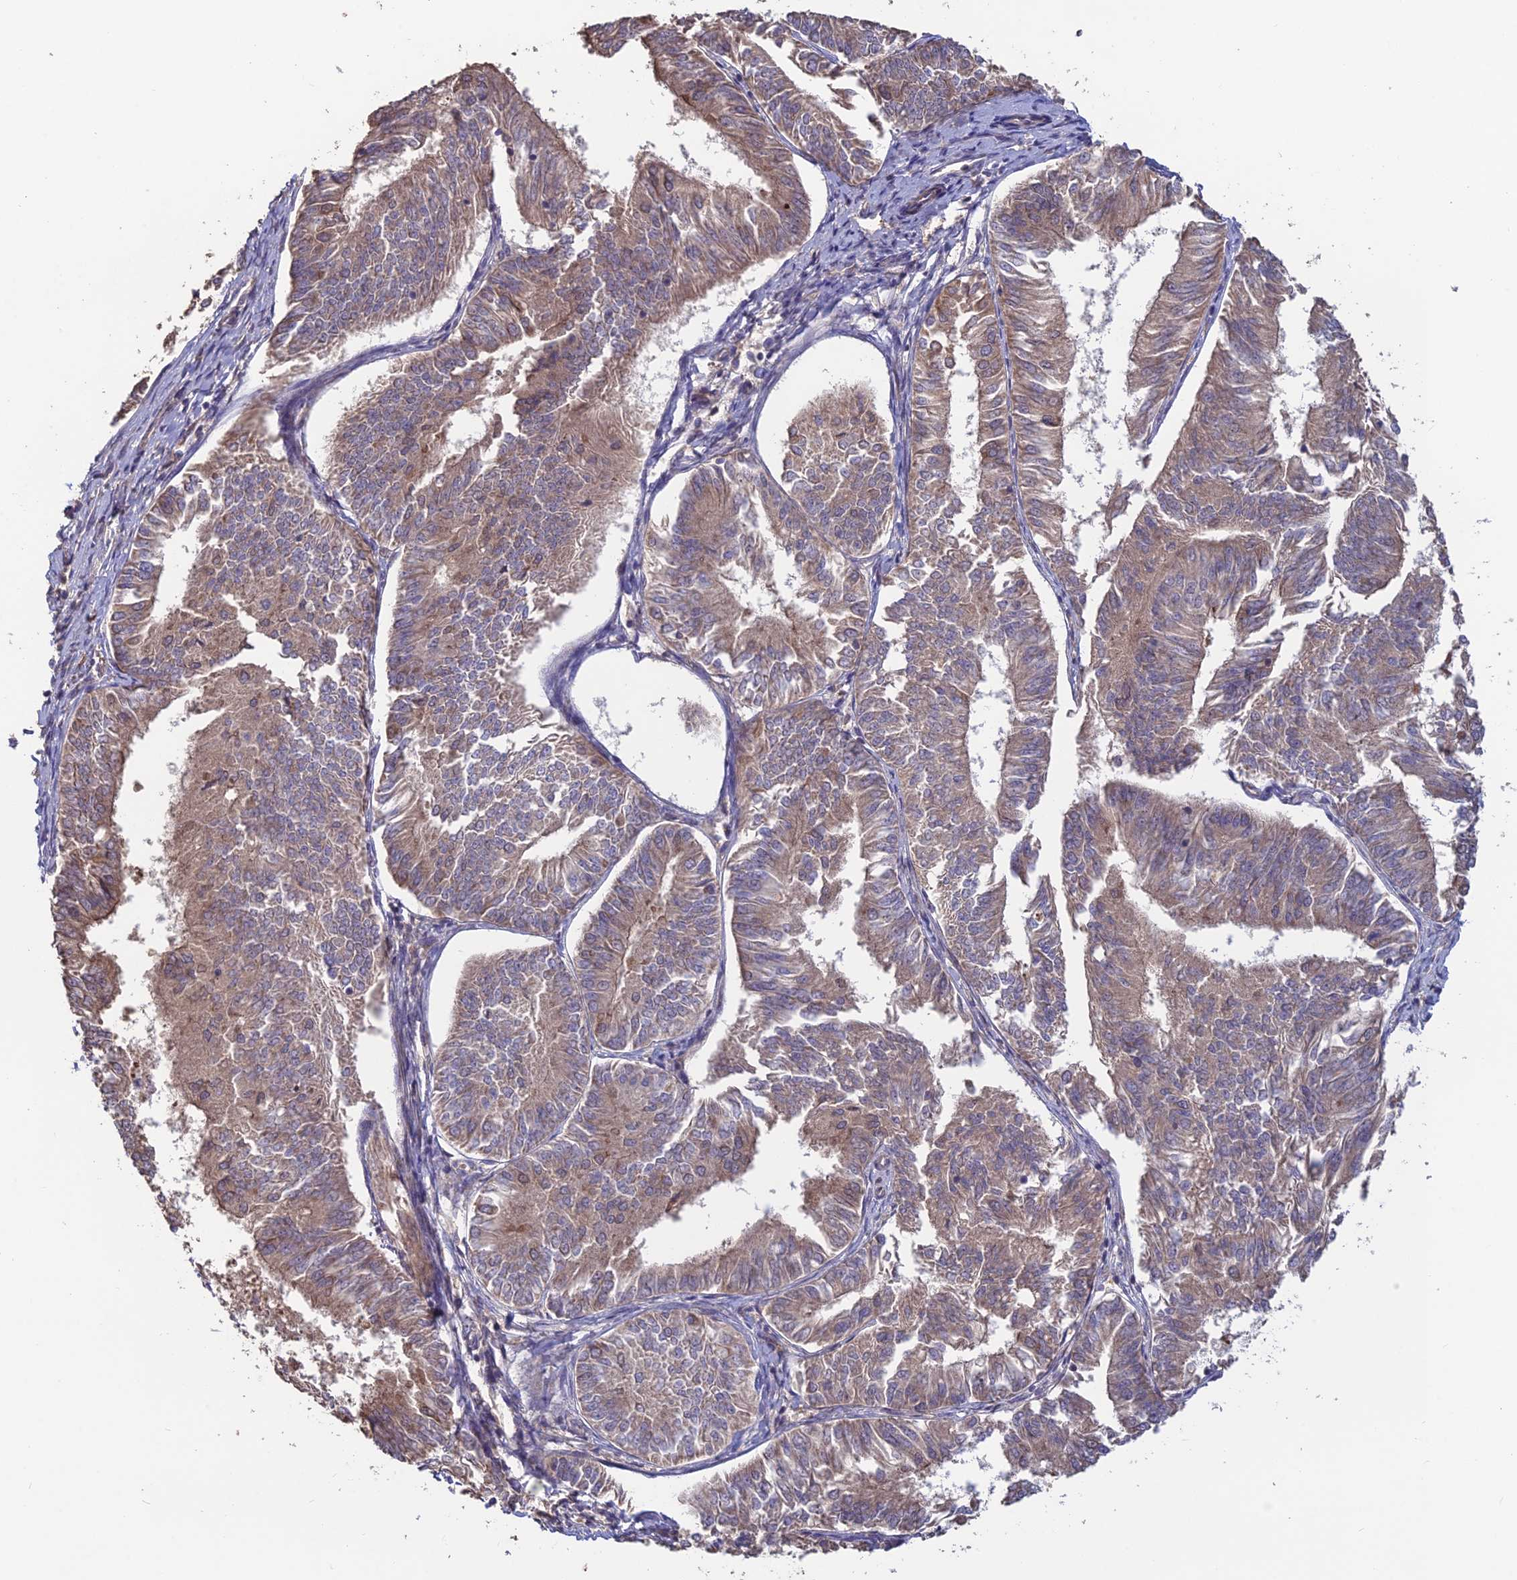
{"staining": {"intensity": "moderate", "quantity": ">75%", "location": "cytoplasmic/membranous"}, "tissue": "endometrial cancer", "cell_type": "Tumor cells", "image_type": "cancer", "snomed": [{"axis": "morphology", "description": "Adenocarcinoma, NOS"}, {"axis": "topography", "description": "Endometrium"}], "caption": "Immunohistochemical staining of human endometrial cancer (adenocarcinoma) shows medium levels of moderate cytoplasmic/membranous protein positivity in about >75% of tumor cells. The protein is shown in brown color, while the nuclei are stained blue.", "gene": "SHISA5", "patient": {"sex": "female", "age": 58}}